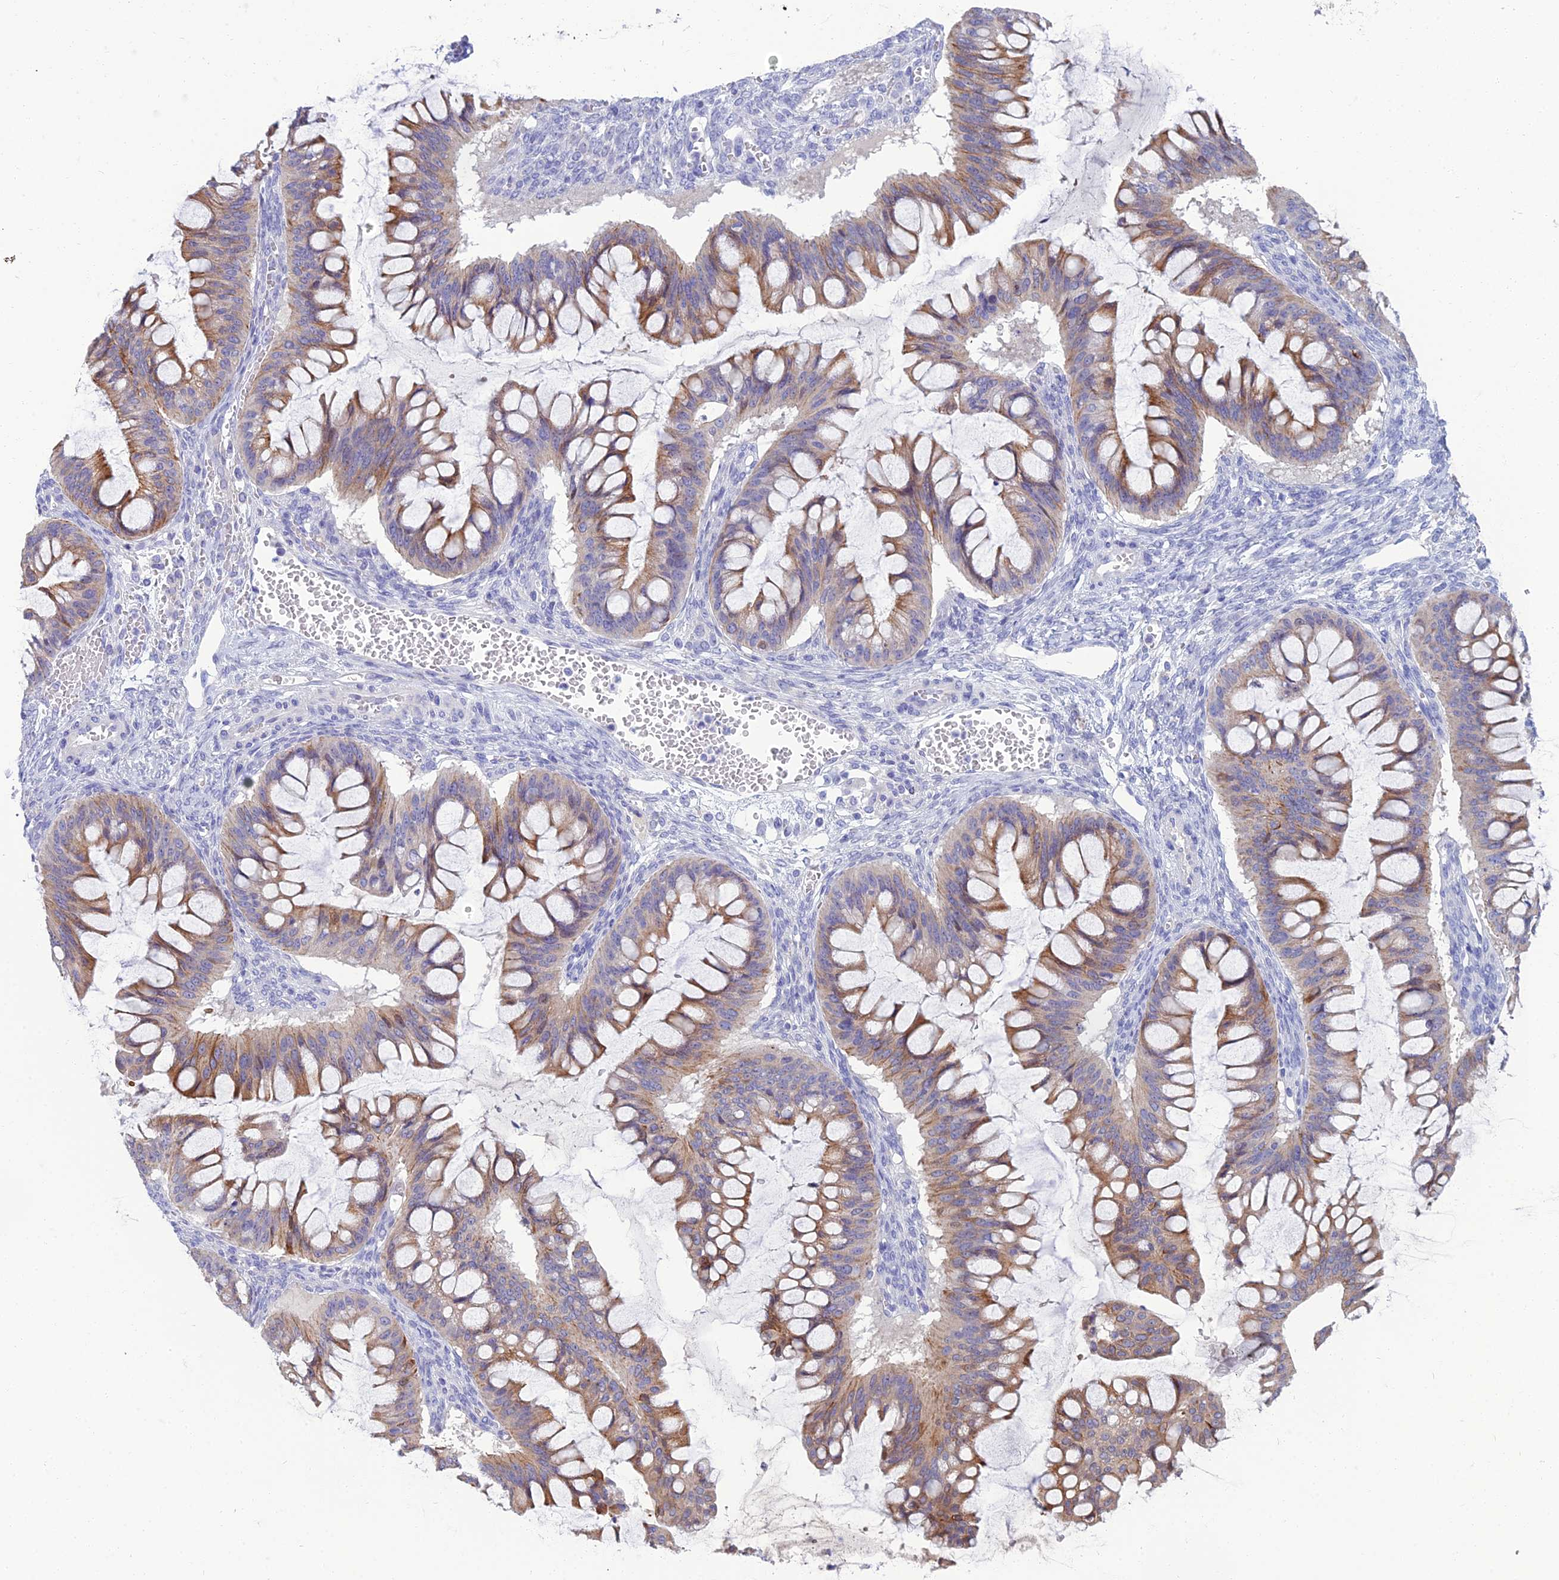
{"staining": {"intensity": "moderate", "quantity": ">75%", "location": "cytoplasmic/membranous"}, "tissue": "ovarian cancer", "cell_type": "Tumor cells", "image_type": "cancer", "snomed": [{"axis": "morphology", "description": "Cystadenocarcinoma, mucinous, NOS"}, {"axis": "topography", "description": "Ovary"}], "caption": "Immunohistochemical staining of human mucinous cystadenocarcinoma (ovarian) demonstrates medium levels of moderate cytoplasmic/membranous positivity in about >75% of tumor cells.", "gene": "SPTLC3", "patient": {"sex": "female", "age": 73}}